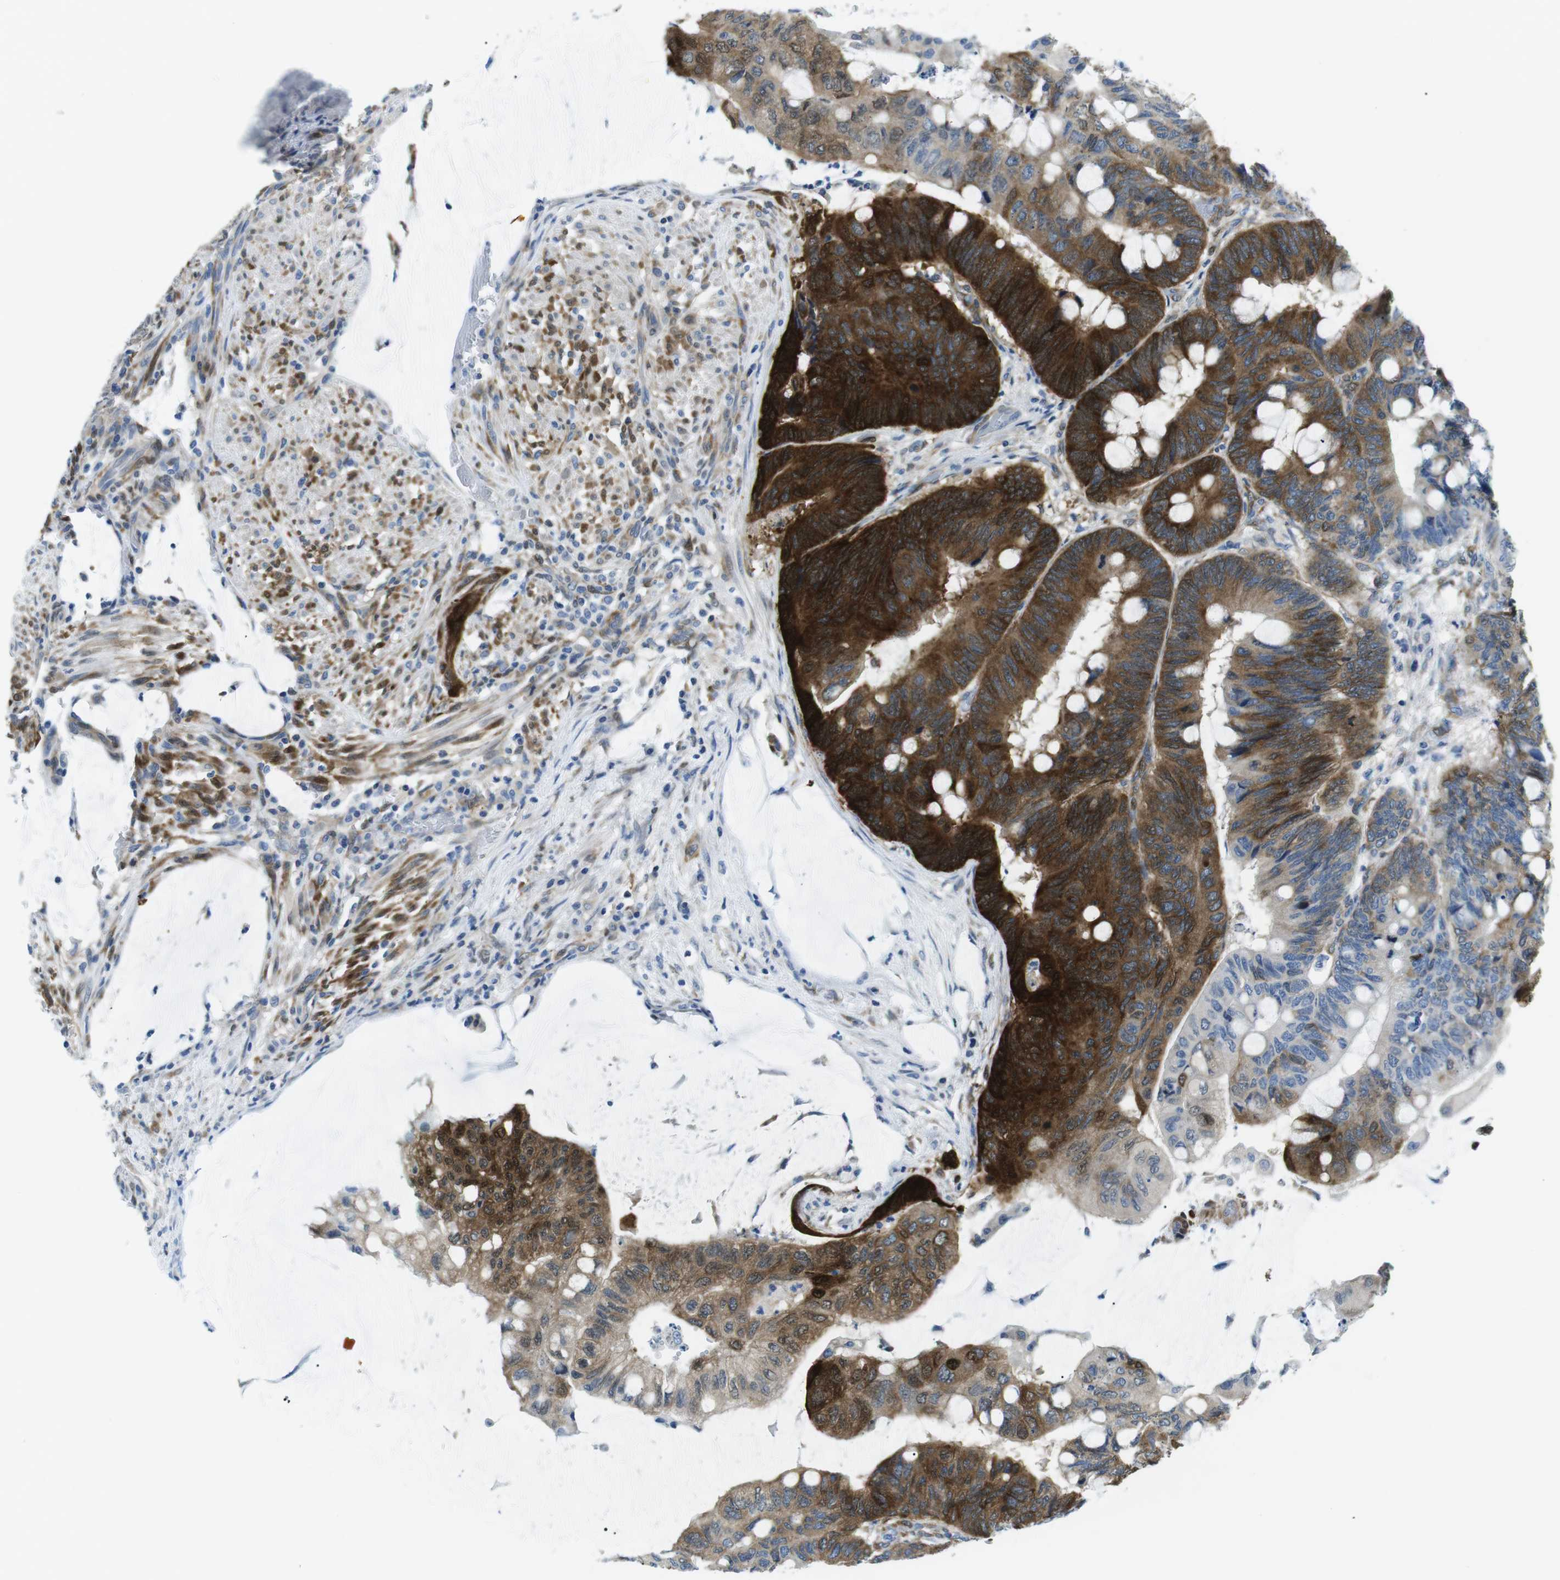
{"staining": {"intensity": "strong", "quantity": ">75%", "location": "cytoplasmic/membranous"}, "tissue": "colorectal cancer", "cell_type": "Tumor cells", "image_type": "cancer", "snomed": [{"axis": "morphology", "description": "Normal tissue, NOS"}, {"axis": "morphology", "description": "Adenocarcinoma, NOS"}, {"axis": "topography", "description": "Rectum"}], "caption": "Colorectal adenocarcinoma stained with a brown dye reveals strong cytoplasmic/membranous positive staining in about >75% of tumor cells.", "gene": "PHLDA1", "patient": {"sex": "male", "age": 92}}